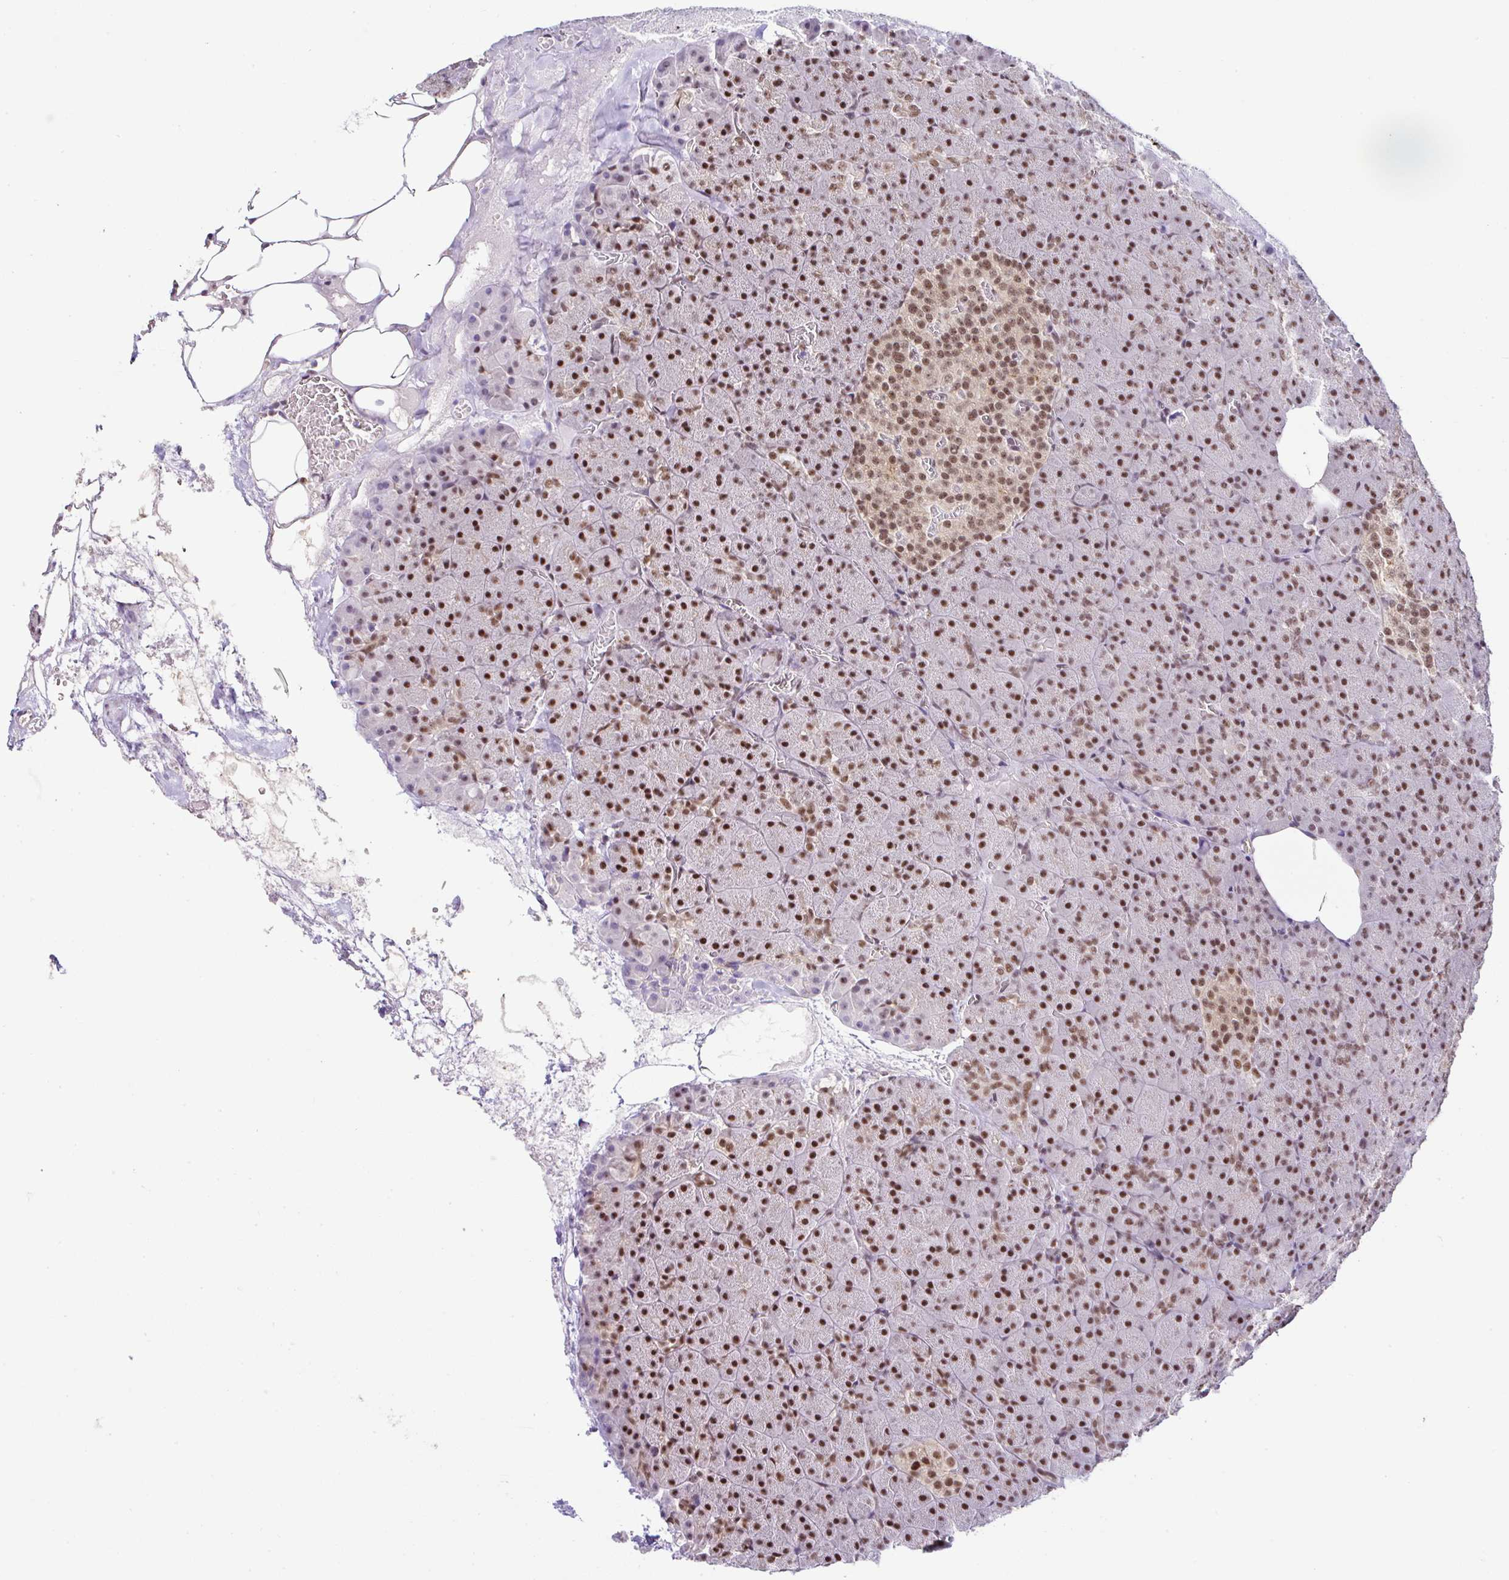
{"staining": {"intensity": "strong", "quantity": ">75%", "location": "nuclear"}, "tissue": "pancreas", "cell_type": "Exocrine glandular cells", "image_type": "normal", "snomed": [{"axis": "morphology", "description": "Normal tissue, NOS"}, {"axis": "topography", "description": "Pancreas"}], "caption": "IHC histopathology image of unremarkable pancreas: human pancreas stained using immunohistochemistry (IHC) demonstrates high levels of strong protein expression localized specifically in the nuclear of exocrine glandular cells, appearing as a nuclear brown color.", "gene": "PTPN2", "patient": {"sex": "female", "age": 74}}